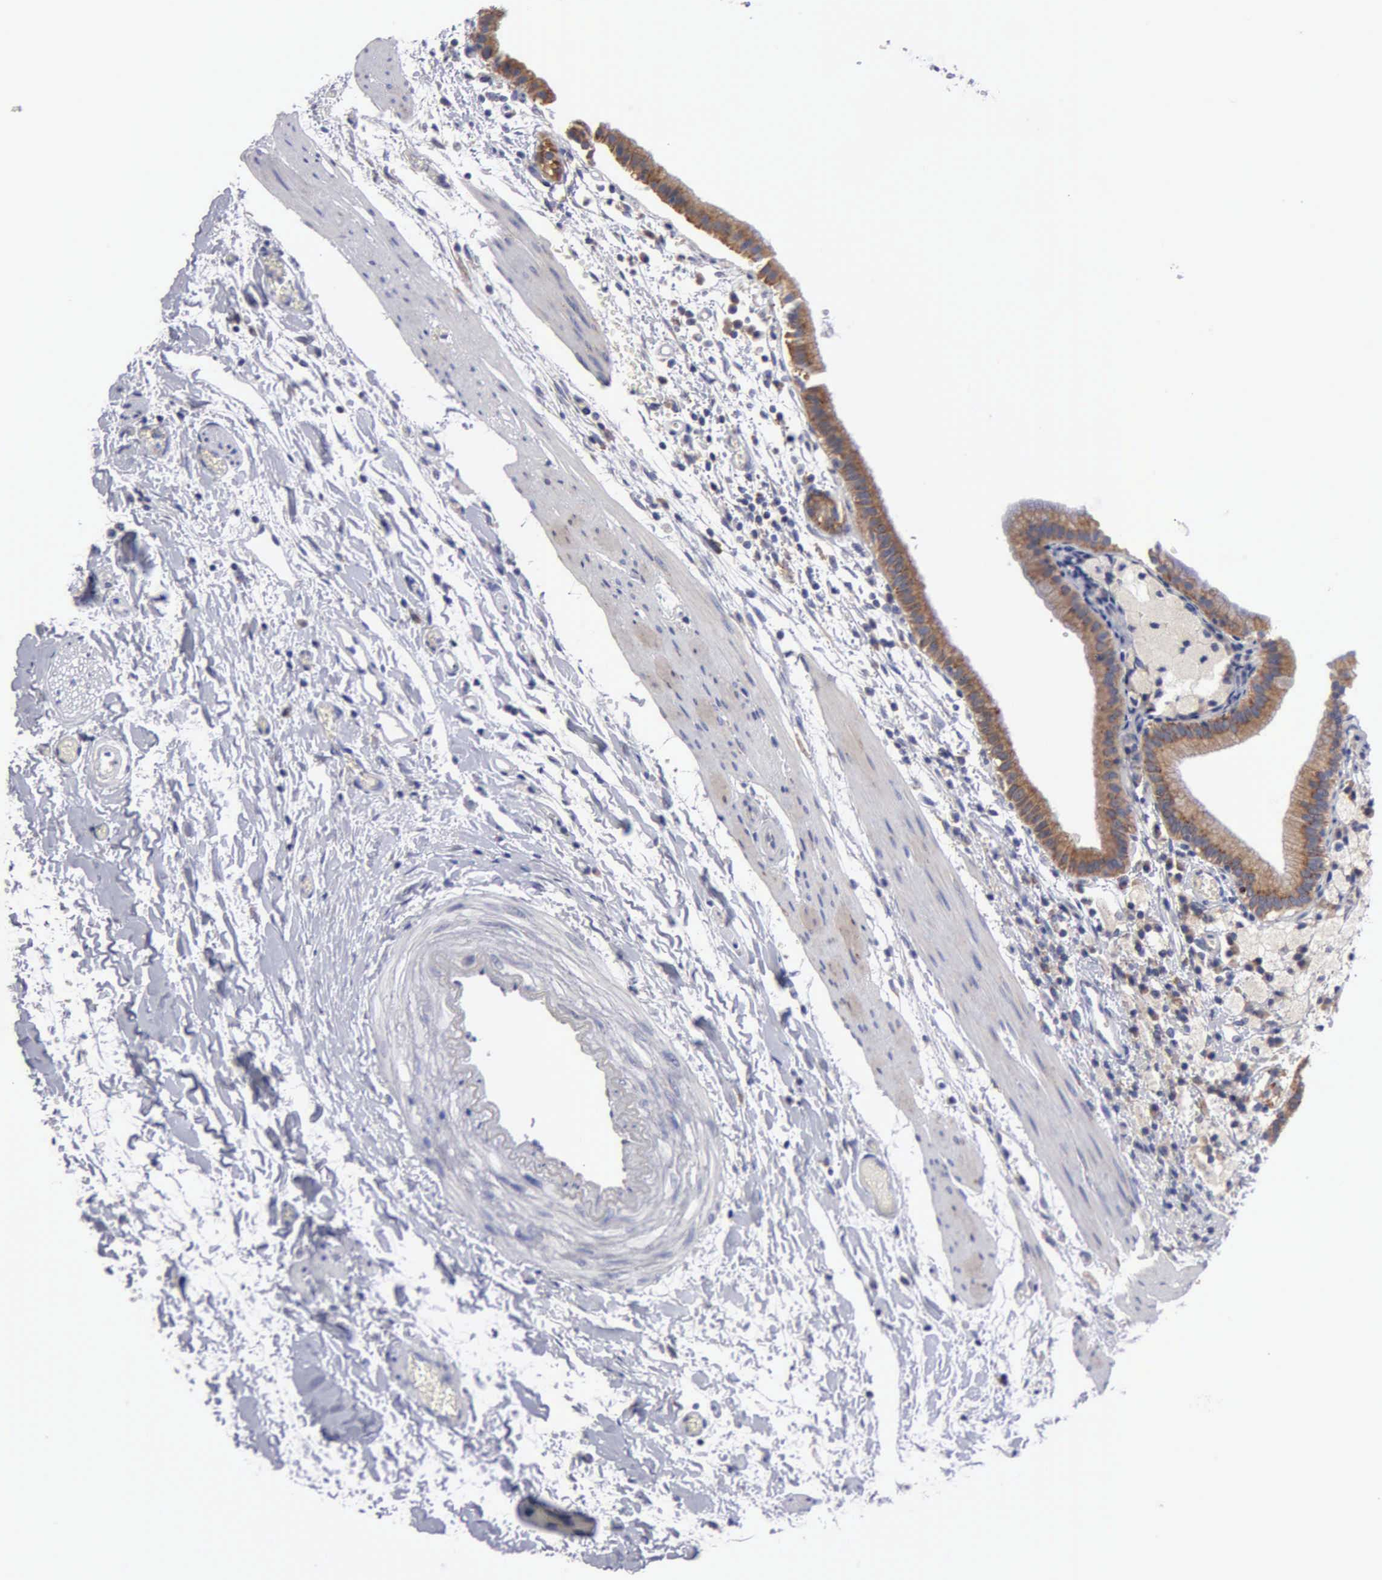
{"staining": {"intensity": "moderate", "quantity": "<25%", "location": "cytoplasmic/membranous"}, "tissue": "gallbladder", "cell_type": "Glandular cells", "image_type": "normal", "snomed": [{"axis": "morphology", "description": "Normal tissue, NOS"}, {"axis": "topography", "description": "Gallbladder"}], "caption": "Immunohistochemistry (IHC) micrograph of unremarkable gallbladder: human gallbladder stained using IHC exhibits low levels of moderate protein expression localized specifically in the cytoplasmic/membranous of glandular cells, appearing as a cytoplasmic/membranous brown color.", "gene": "TXLNG", "patient": {"sex": "female", "age": 48}}